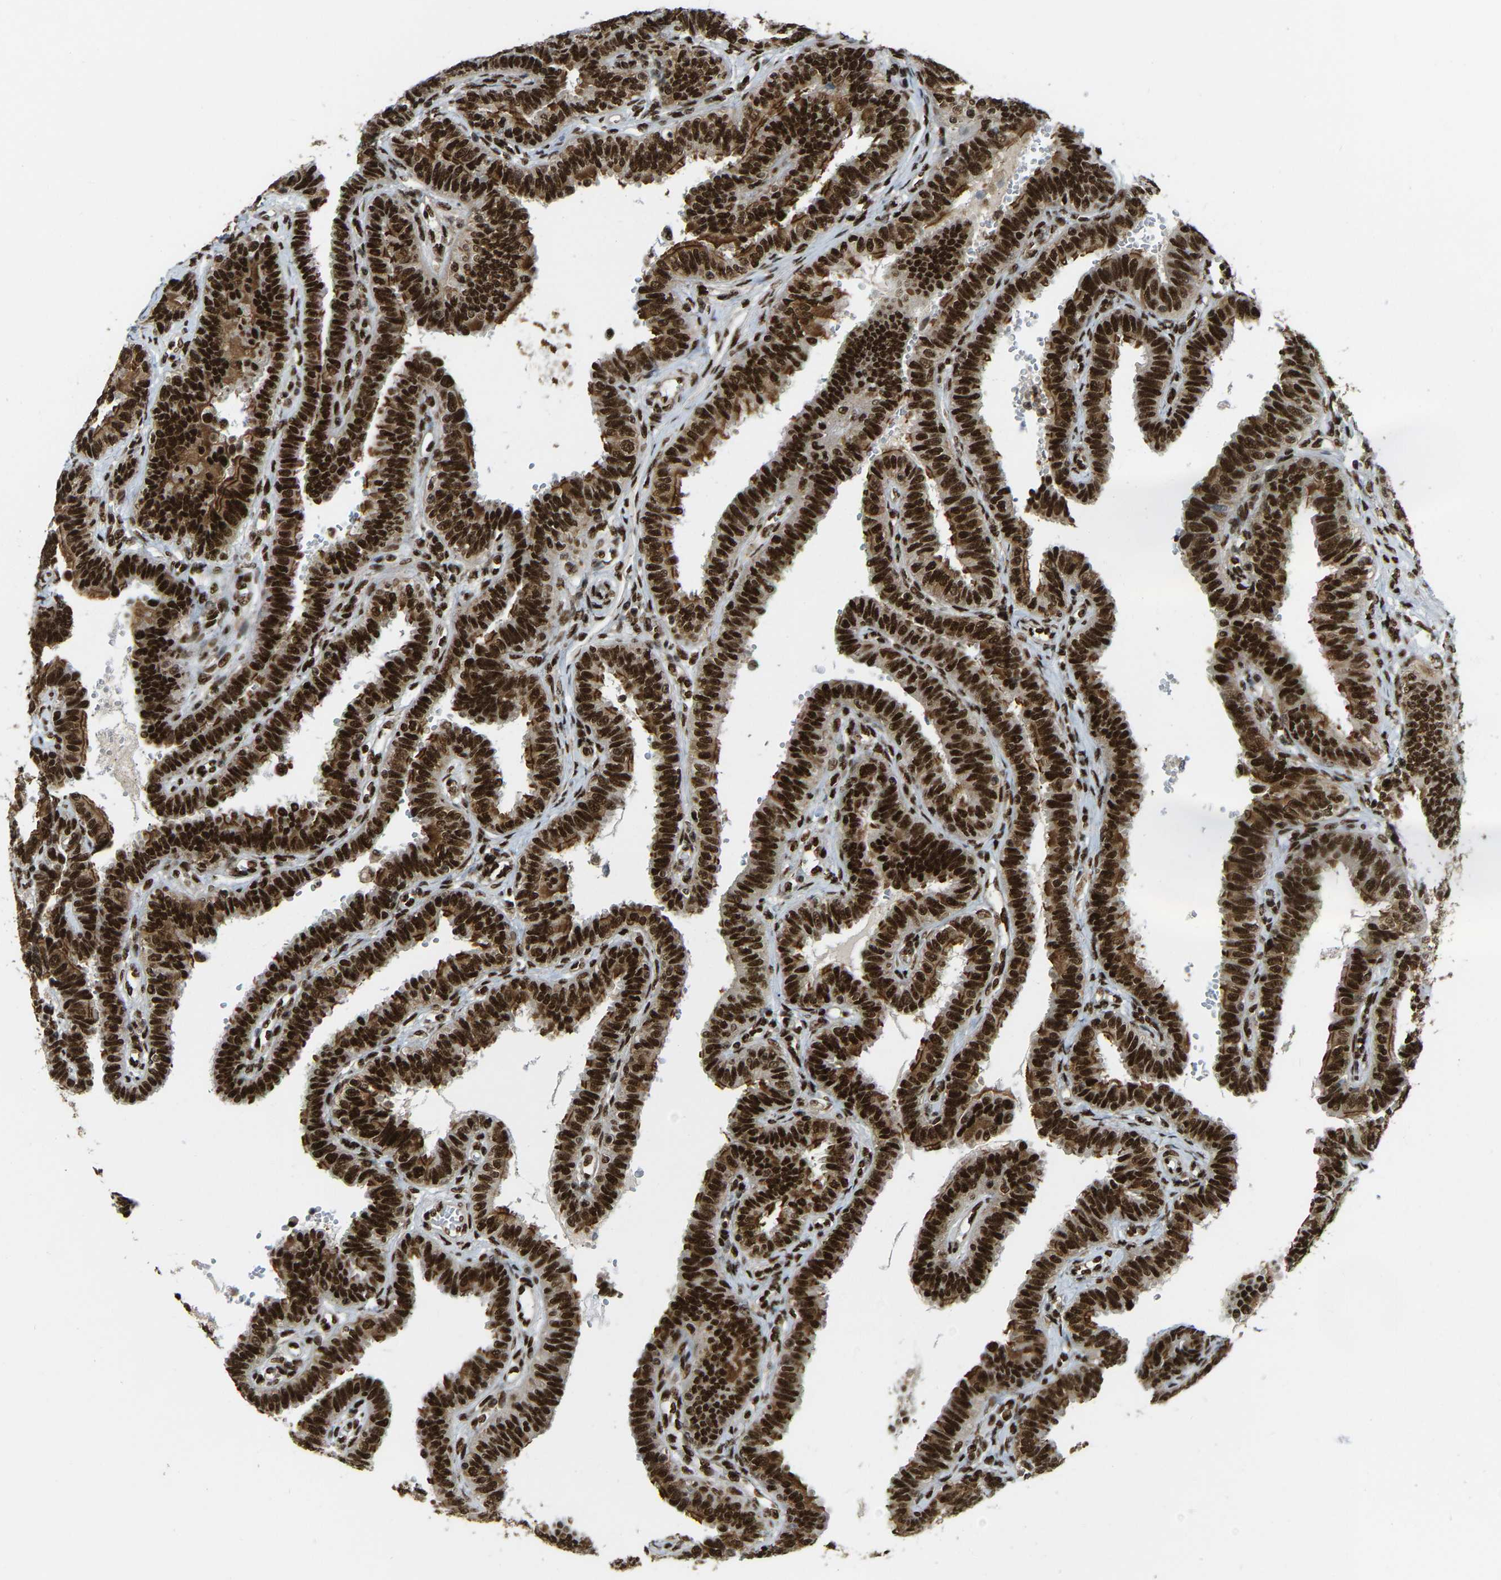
{"staining": {"intensity": "strong", "quantity": ">75%", "location": "nuclear"}, "tissue": "fallopian tube", "cell_type": "Glandular cells", "image_type": "normal", "snomed": [{"axis": "morphology", "description": "Normal tissue, NOS"}, {"axis": "topography", "description": "Fallopian tube"}, {"axis": "topography", "description": "Placenta"}], "caption": "A brown stain highlights strong nuclear positivity of a protein in glandular cells of benign human fallopian tube.", "gene": "NUMA1", "patient": {"sex": "female", "age": 34}}